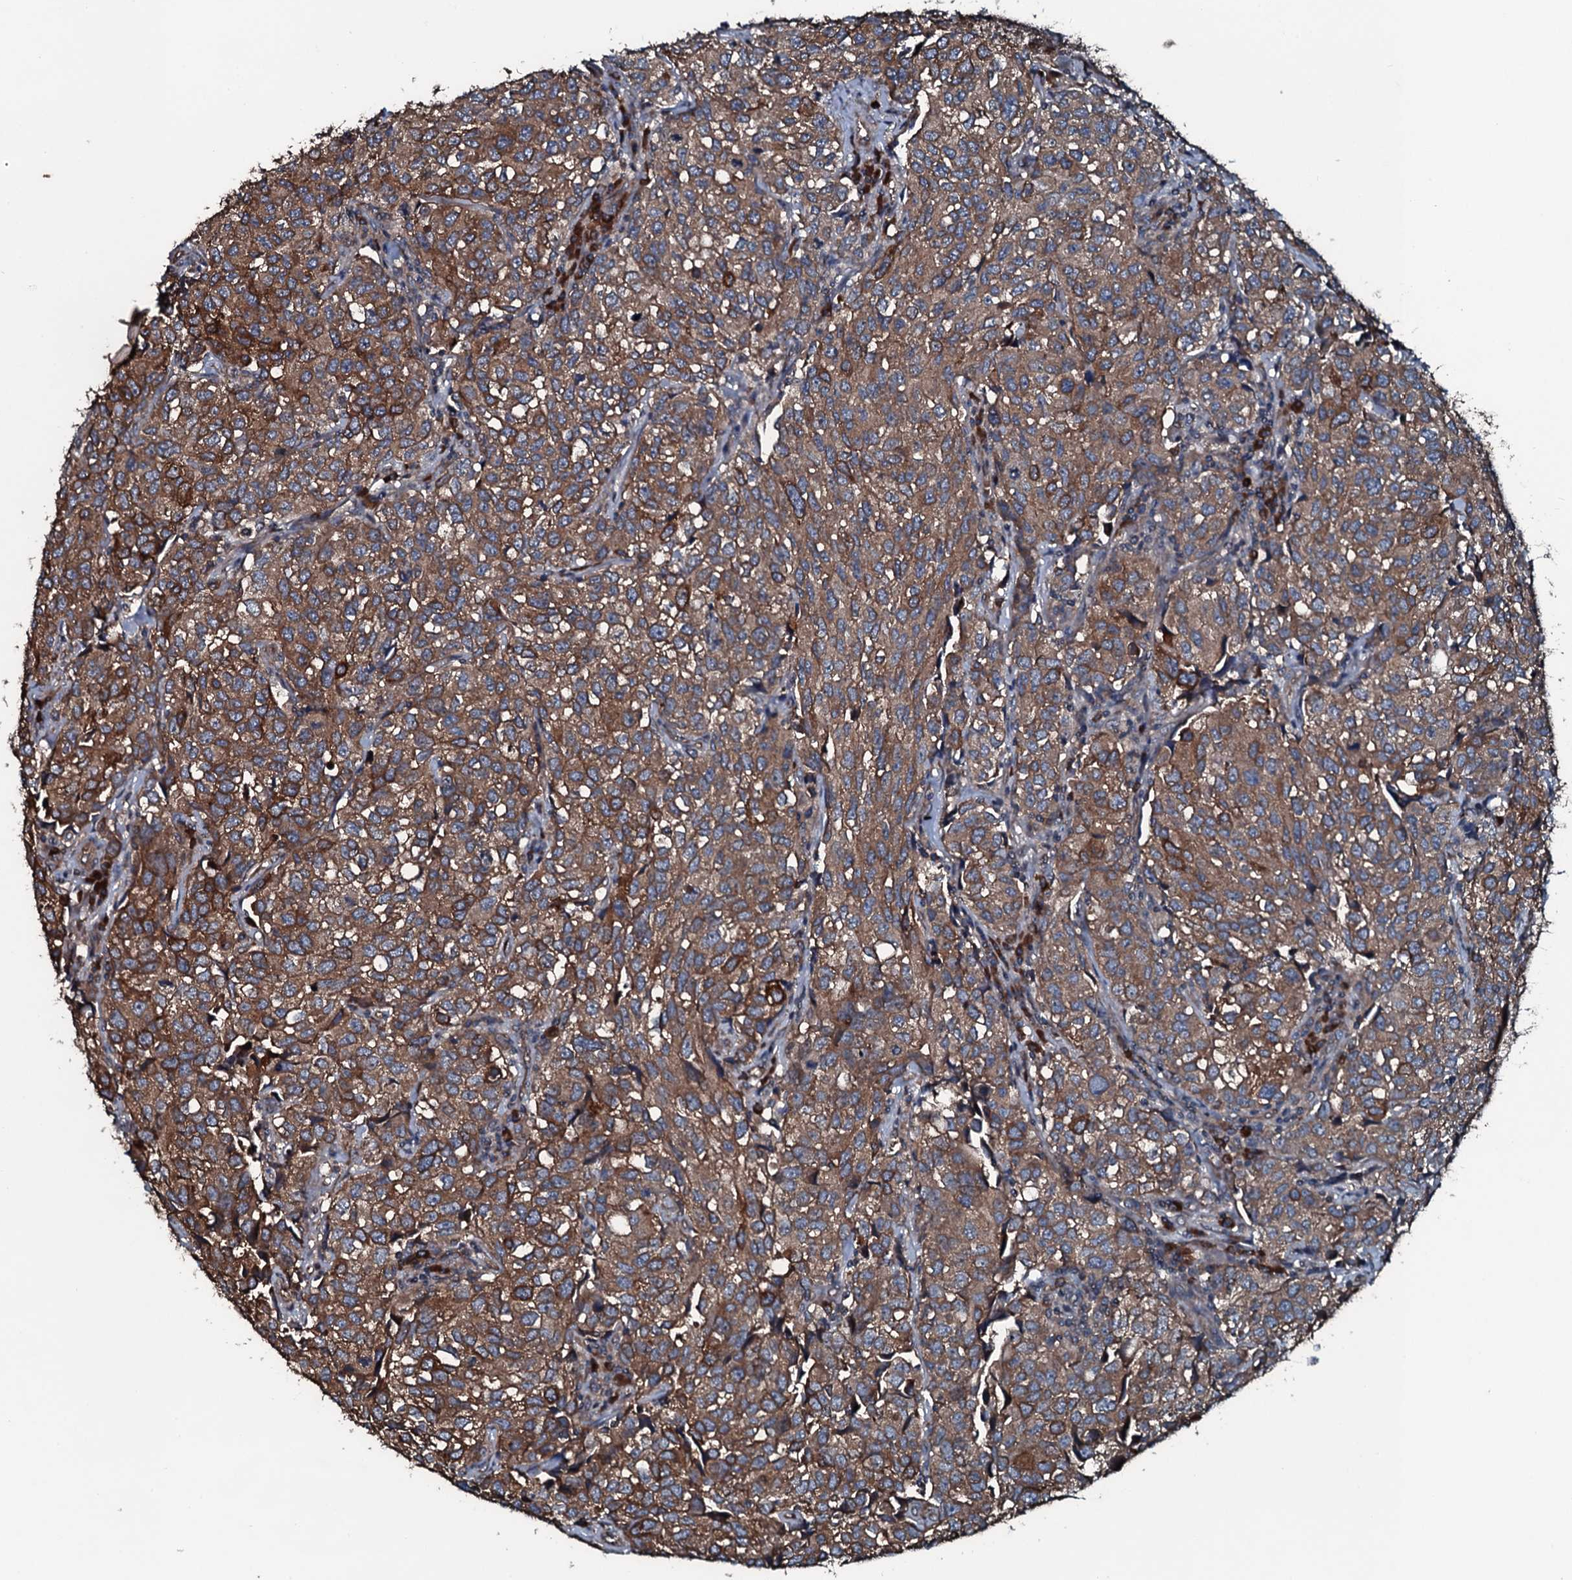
{"staining": {"intensity": "moderate", "quantity": ">75%", "location": "cytoplasmic/membranous"}, "tissue": "urothelial cancer", "cell_type": "Tumor cells", "image_type": "cancer", "snomed": [{"axis": "morphology", "description": "Urothelial carcinoma, High grade"}, {"axis": "topography", "description": "Urinary bladder"}], "caption": "Tumor cells reveal moderate cytoplasmic/membranous expression in about >75% of cells in urothelial cancer.", "gene": "AARS1", "patient": {"sex": "female", "age": 75}}